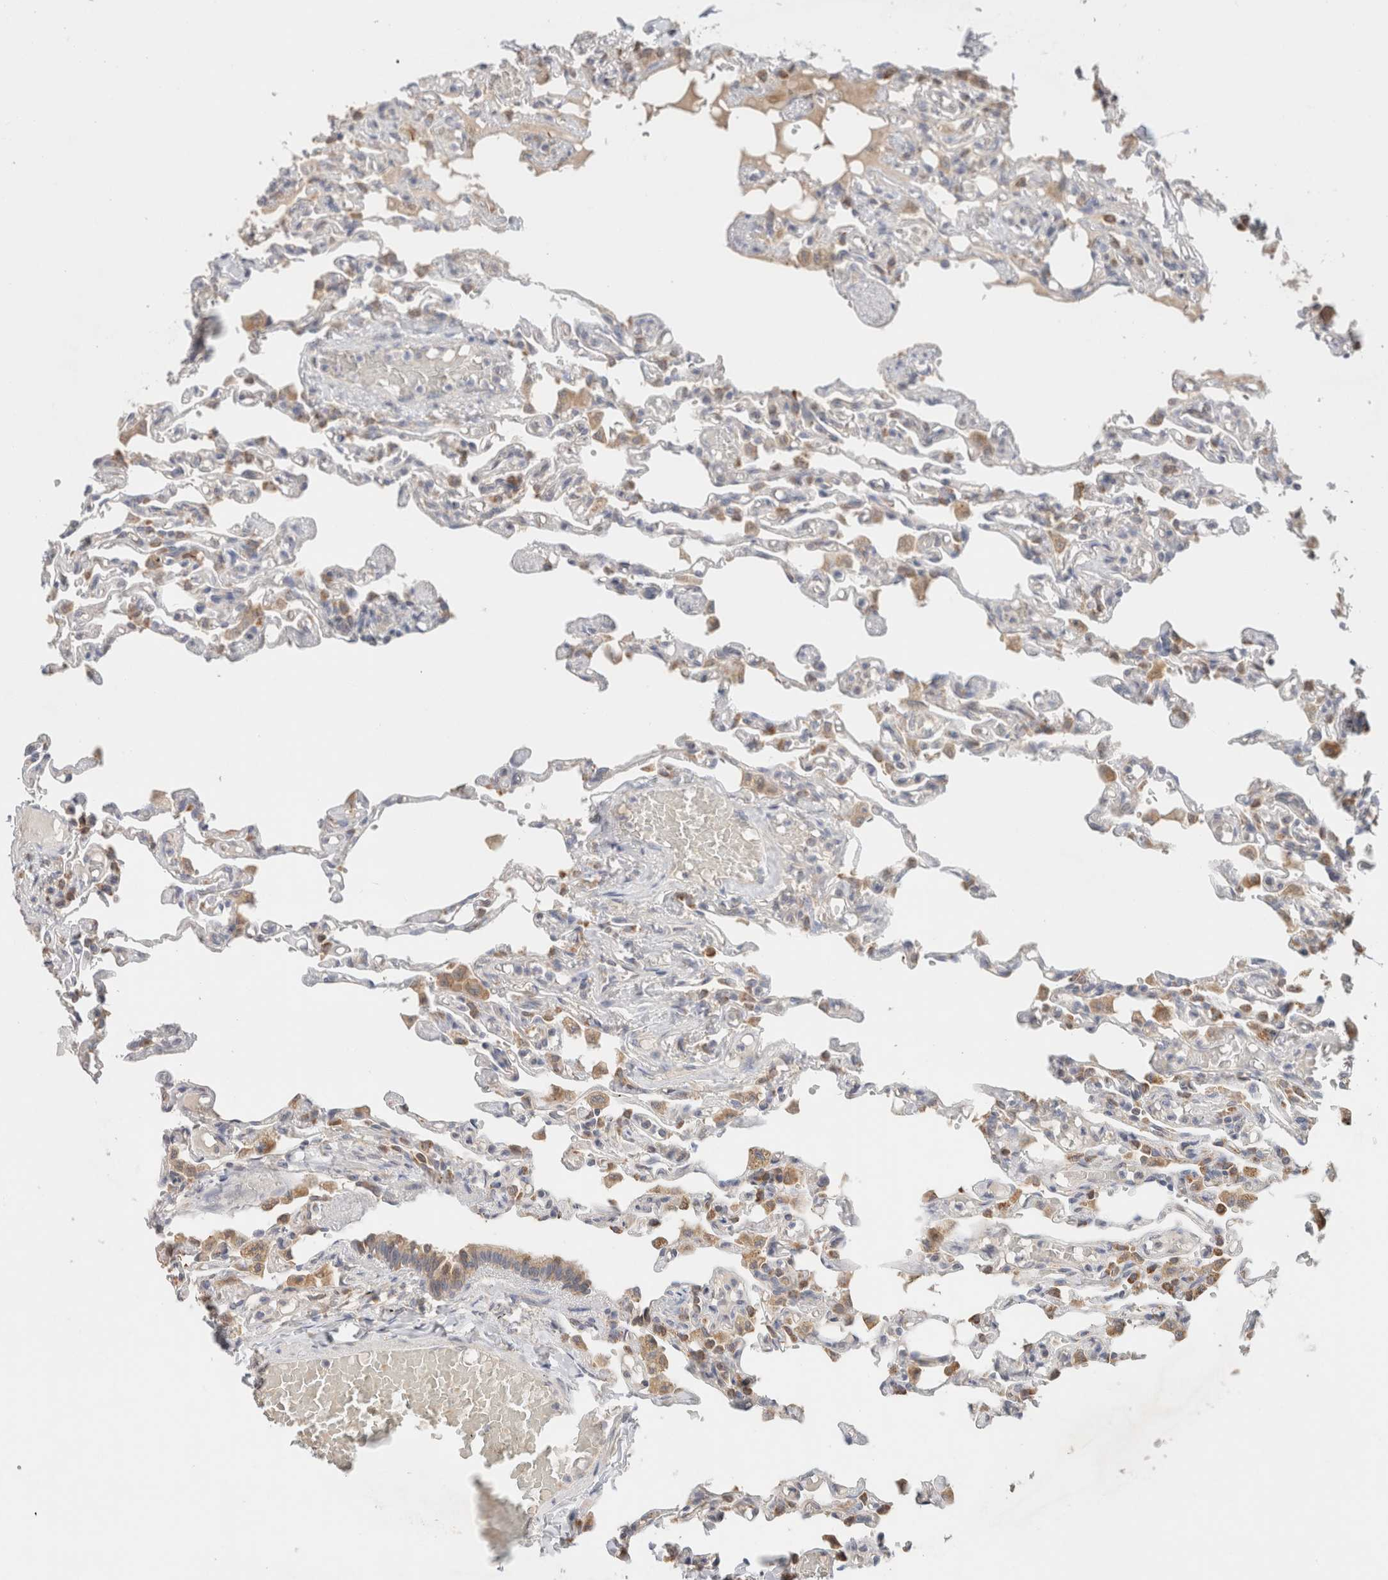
{"staining": {"intensity": "moderate", "quantity": "<25%", "location": "cytoplasmic/membranous"}, "tissue": "lung", "cell_type": "Alveolar cells", "image_type": "normal", "snomed": [{"axis": "morphology", "description": "Normal tissue, NOS"}, {"axis": "topography", "description": "Lung"}], "caption": "An image showing moderate cytoplasmic/membranous staining in approximately <25% of alveolar cells in unremarkable lung, as visualized by brown immunohistochemical staining.", "gene": "CA13", "patient": {"sex": "male", "age": 21}}